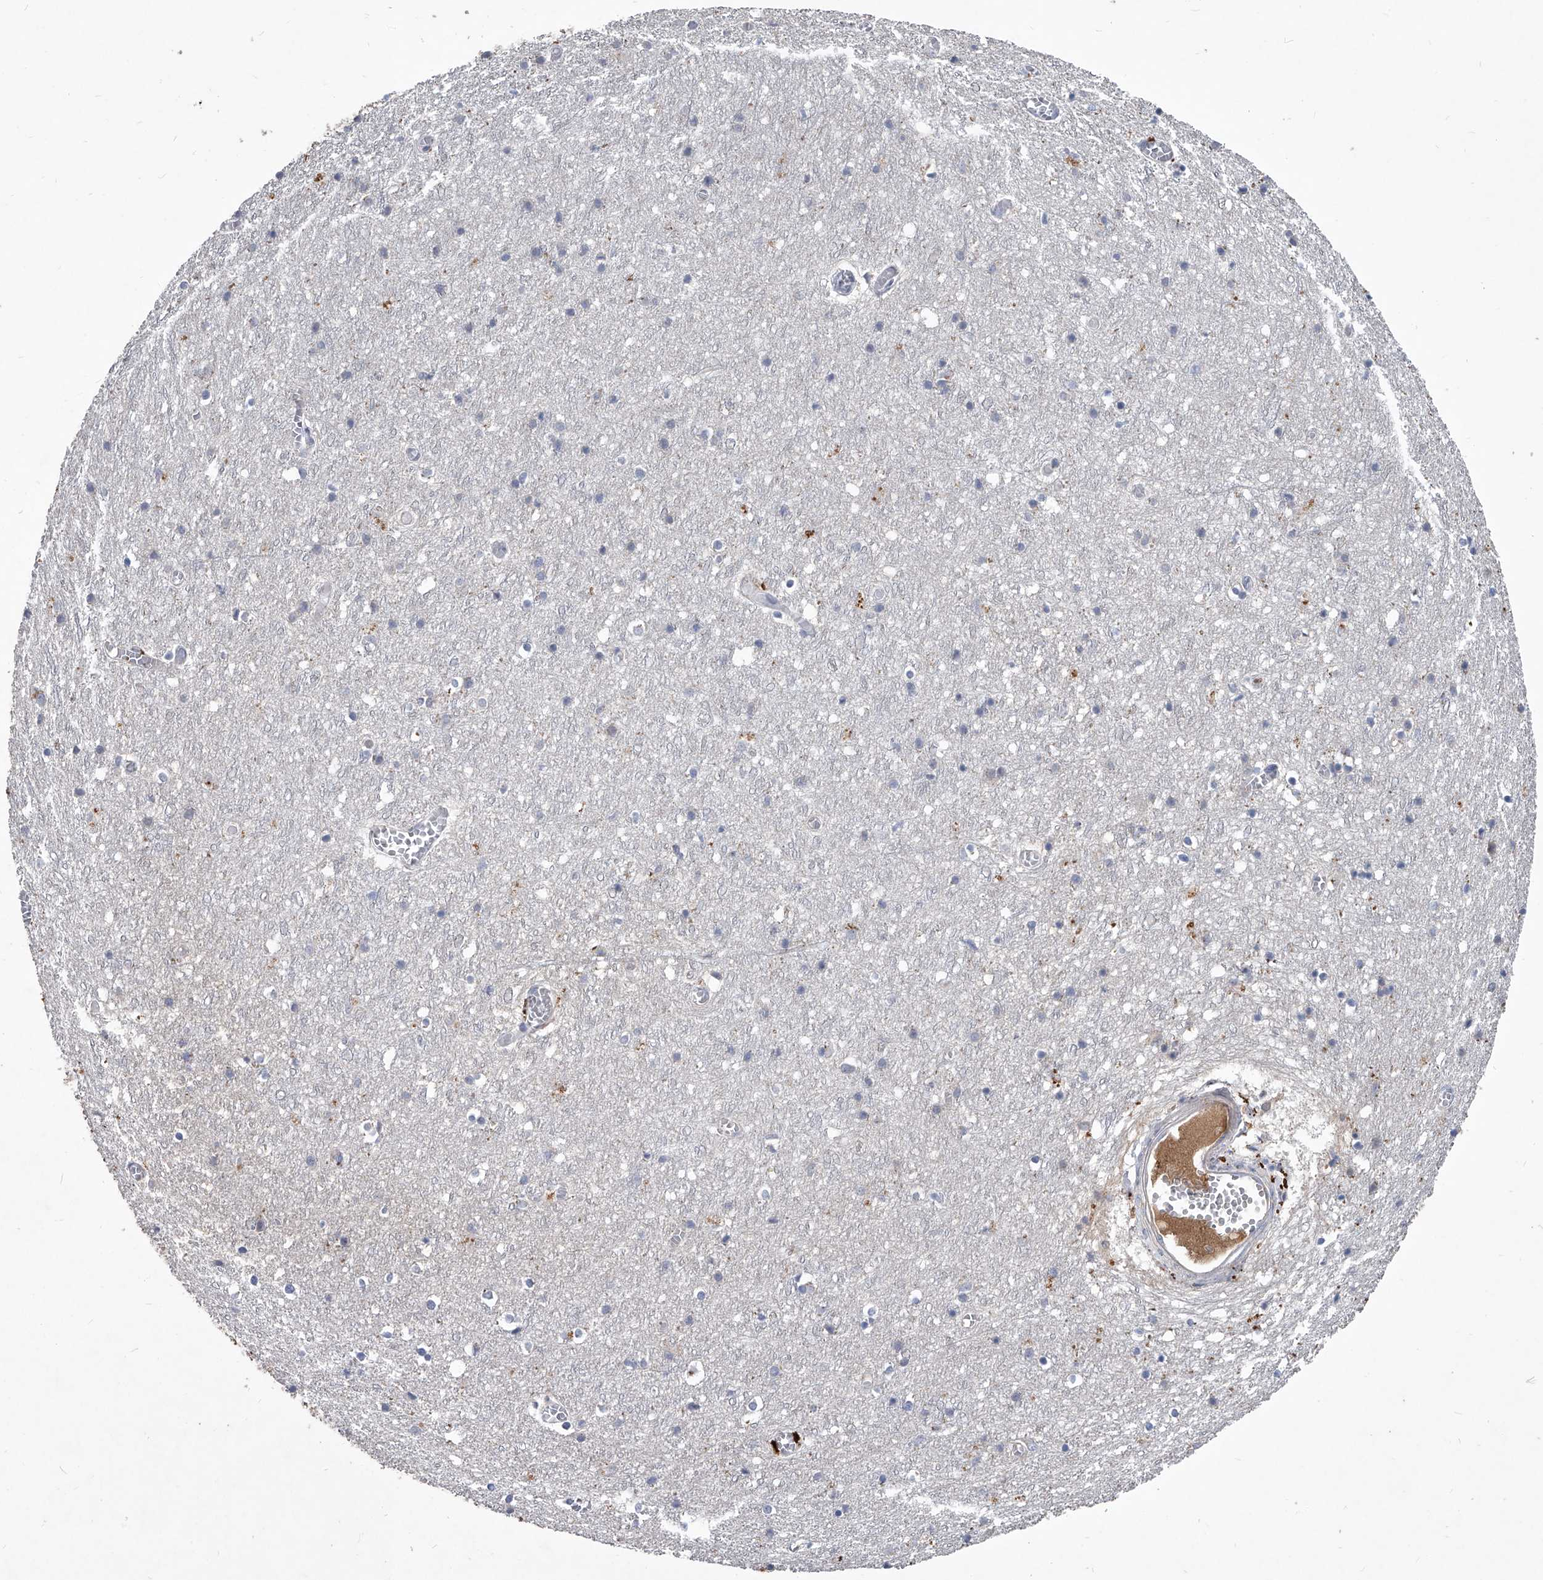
{"staining": {"intensity": "negative", "quantity": "none", "location": "none"}, "tissue": "cerebral cortex", "cell_type": "Endothelial cells", "image_type": "normal", "snomed": [{"axis": "morphology", "description": "Normal tissue, NOS"}, {"axis": "topography", "description": "Cerebral cortex"}], "caption": "An immunohistochemistry (IHC) image of normal cerebral cortex is shown. There is no staining in endothelial cells of cerebral cortex. The staining was performed using DAB (3,3'-diaminobenzidine) to visualize the protein expression in brown, while the nuclei were stained in blue with hematoxylin (Magnification: 20x).", "gene": "C5", "patient": {"sex": "female", "age": 64}}